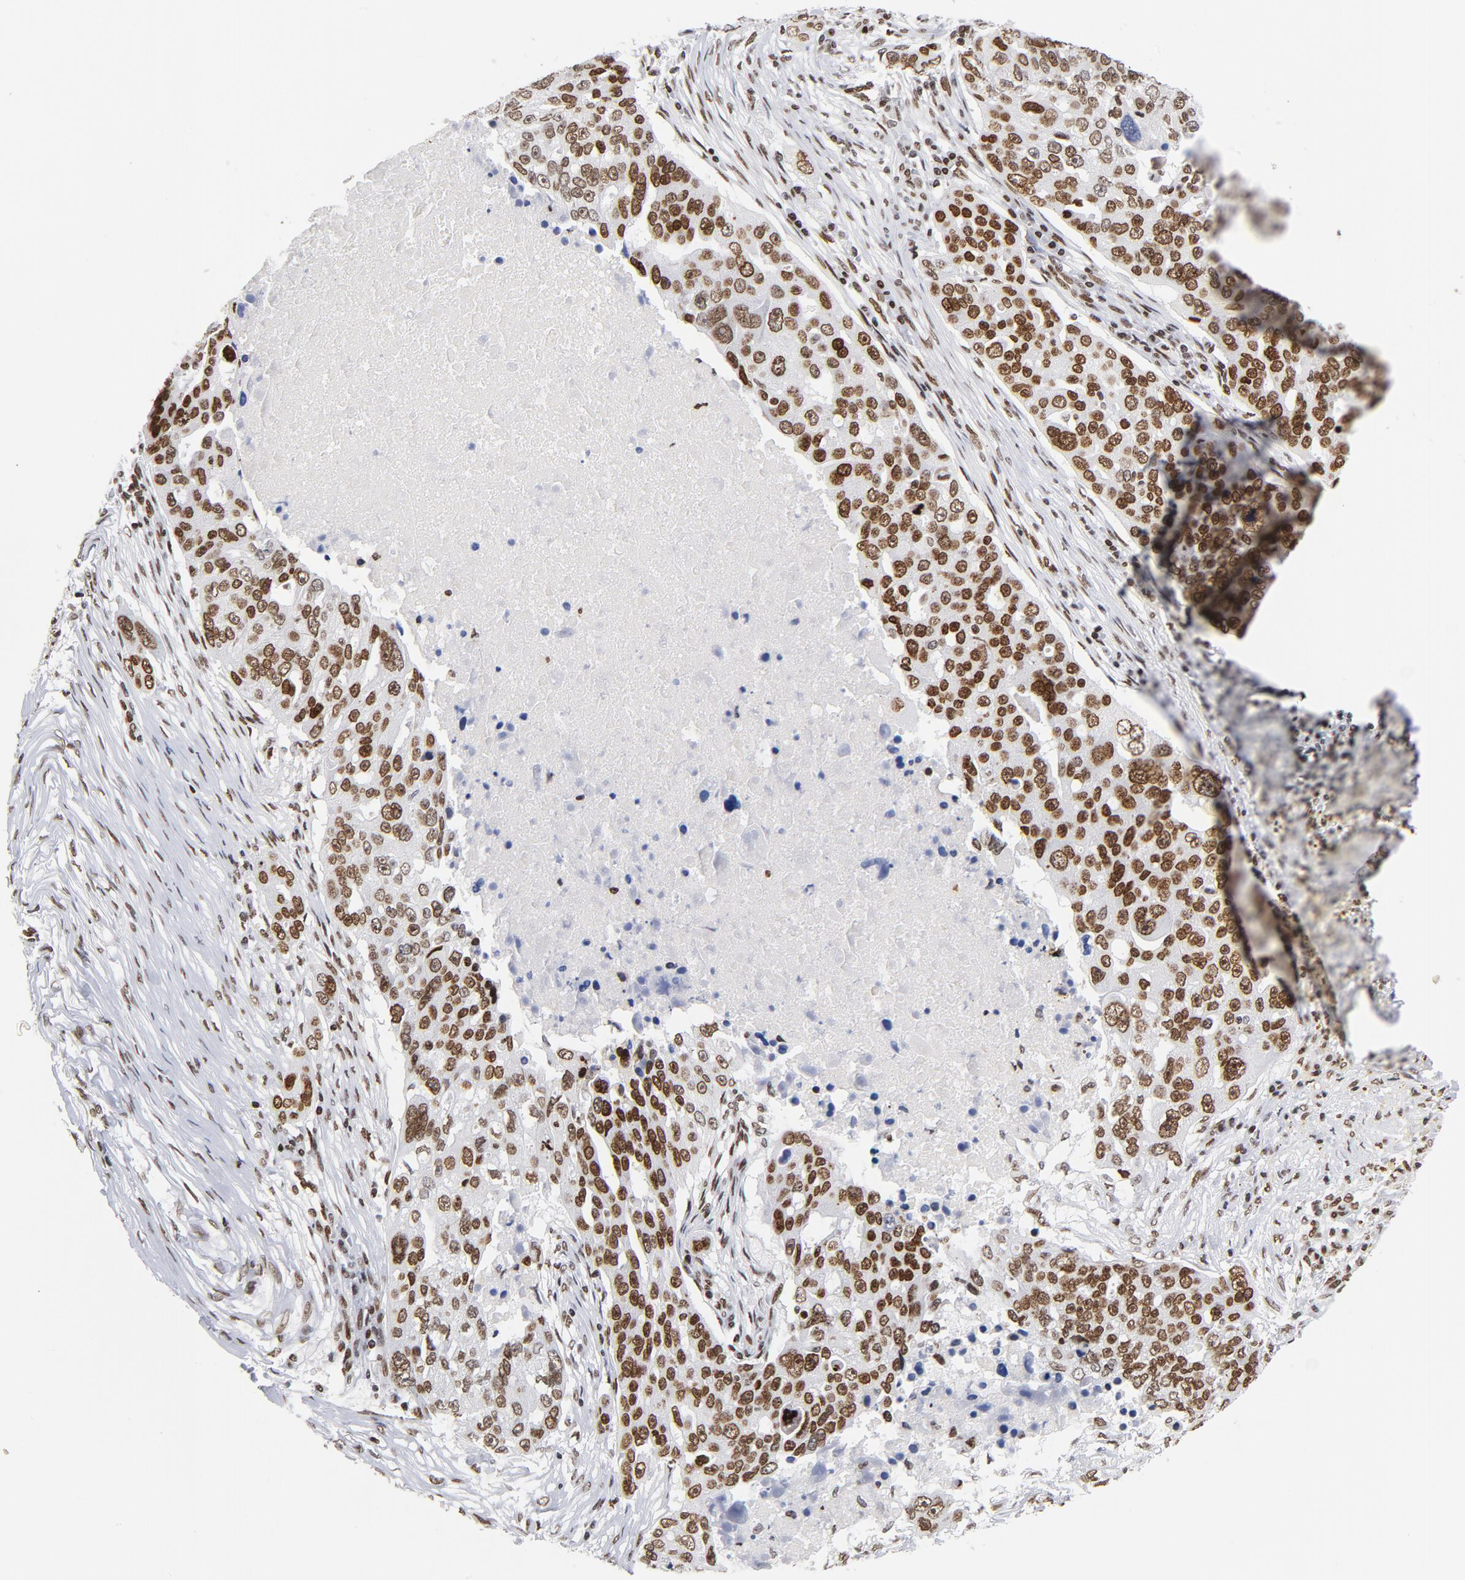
{"staining": {"intensity": "moderate", "quantity": ">75%", "location": "nuclear"}, "tissue": "ovarian cancer", "cell_type": "Tumor cells", "image_type": "cancer", "snomed": [{"axis": "morphology", "description": "Carcinoma, endometroid"}, {"axis": "topography", "description": "Ovary"}], "caption": "DAB immunohistochemical staining of human ovarian cancer shows moderate nuclear protein staining in approximately >75% of tumor cells.", "gene": "TOP2B", "patient": {"sex": "female", "age": 75}}